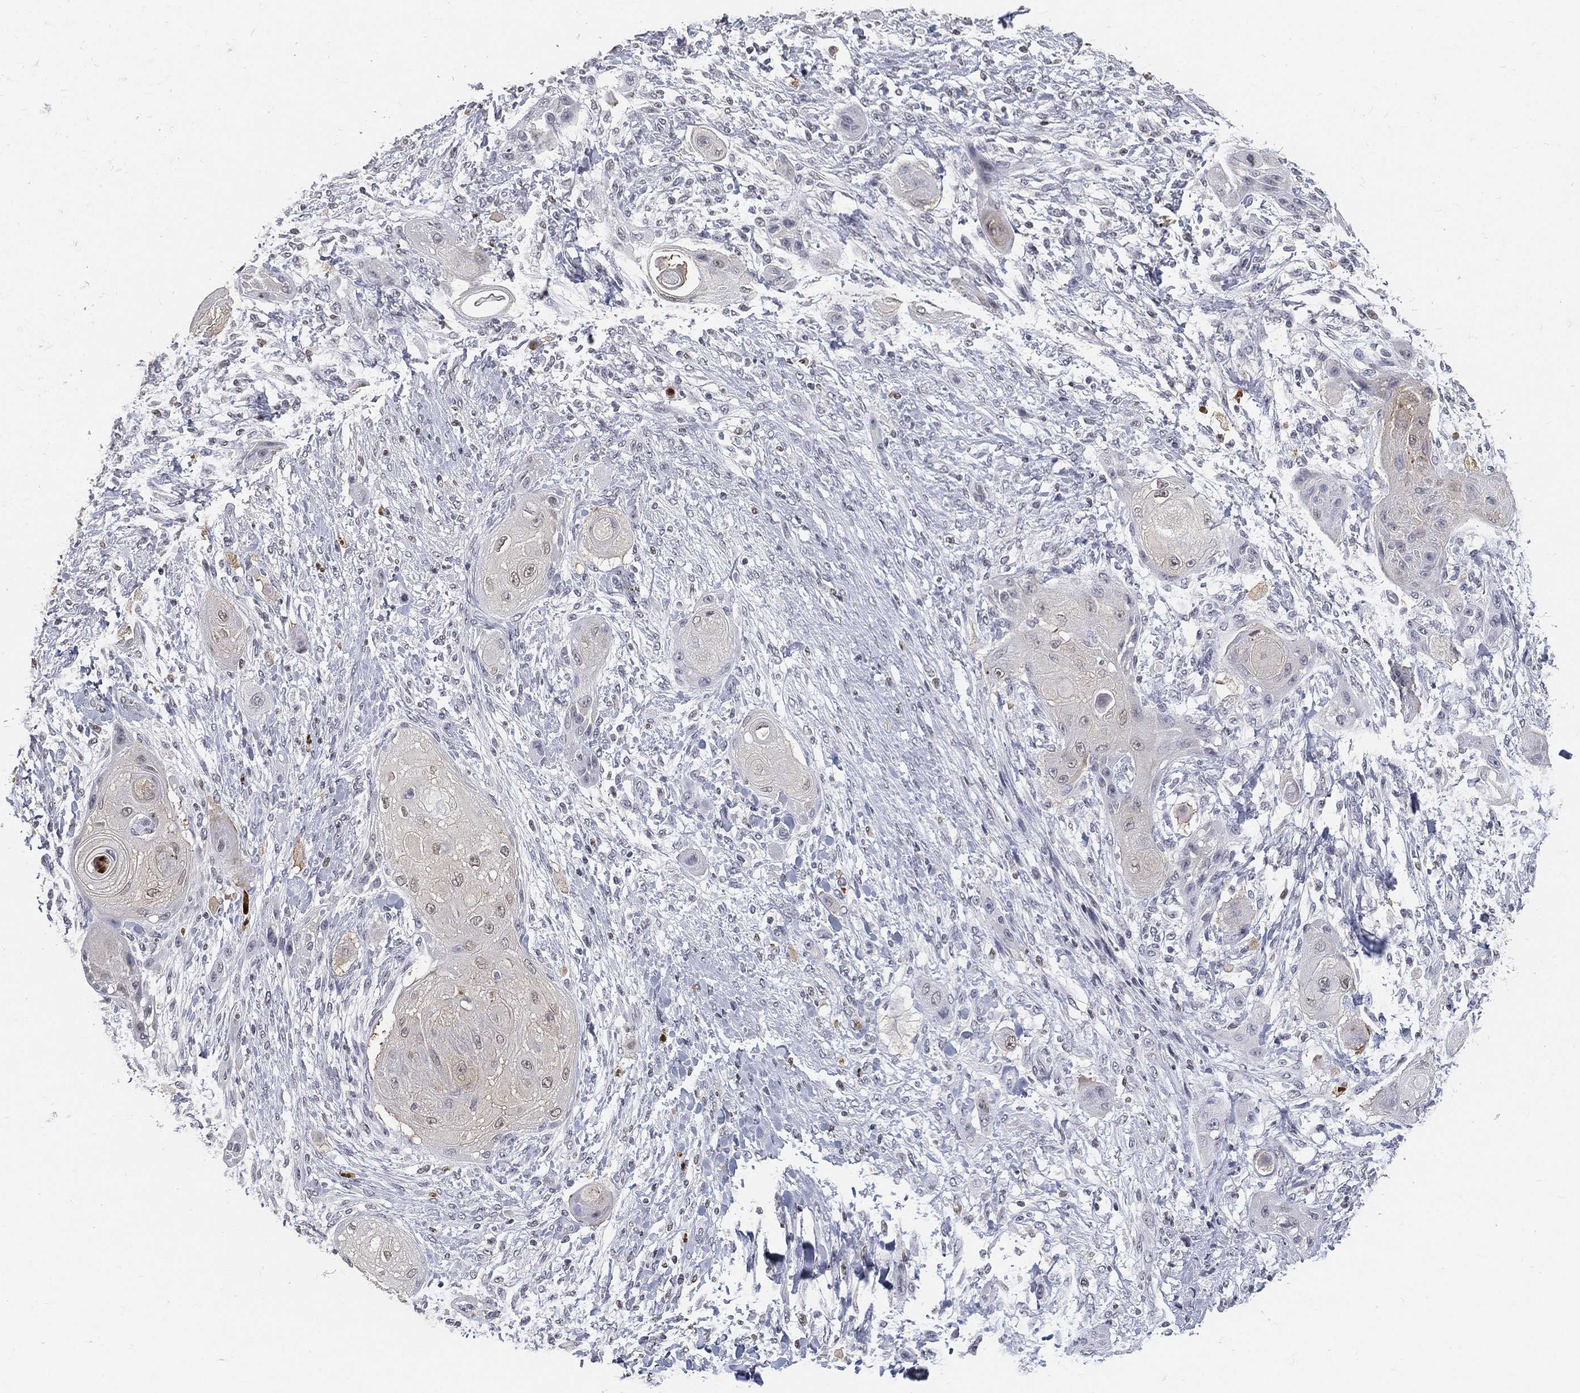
{"staining": {"intensity": "negative", "quantity": "none", "location": "none"}, "tissue": "skin cancer", "cell_type": "Tumor cells", "image_type": "cancer", "snomed": [{"axis": "morphology", "description": "Squamous cell carcinoma, NOS"}, {"axis": "topography", "description": "Skin"}], "caption": "A histopathology image of human squamous cell carcinoma (skin) is negative for staining in tumor cells.", "gene": "ARG1", "patient": {"sex": "male", "age": 62}}